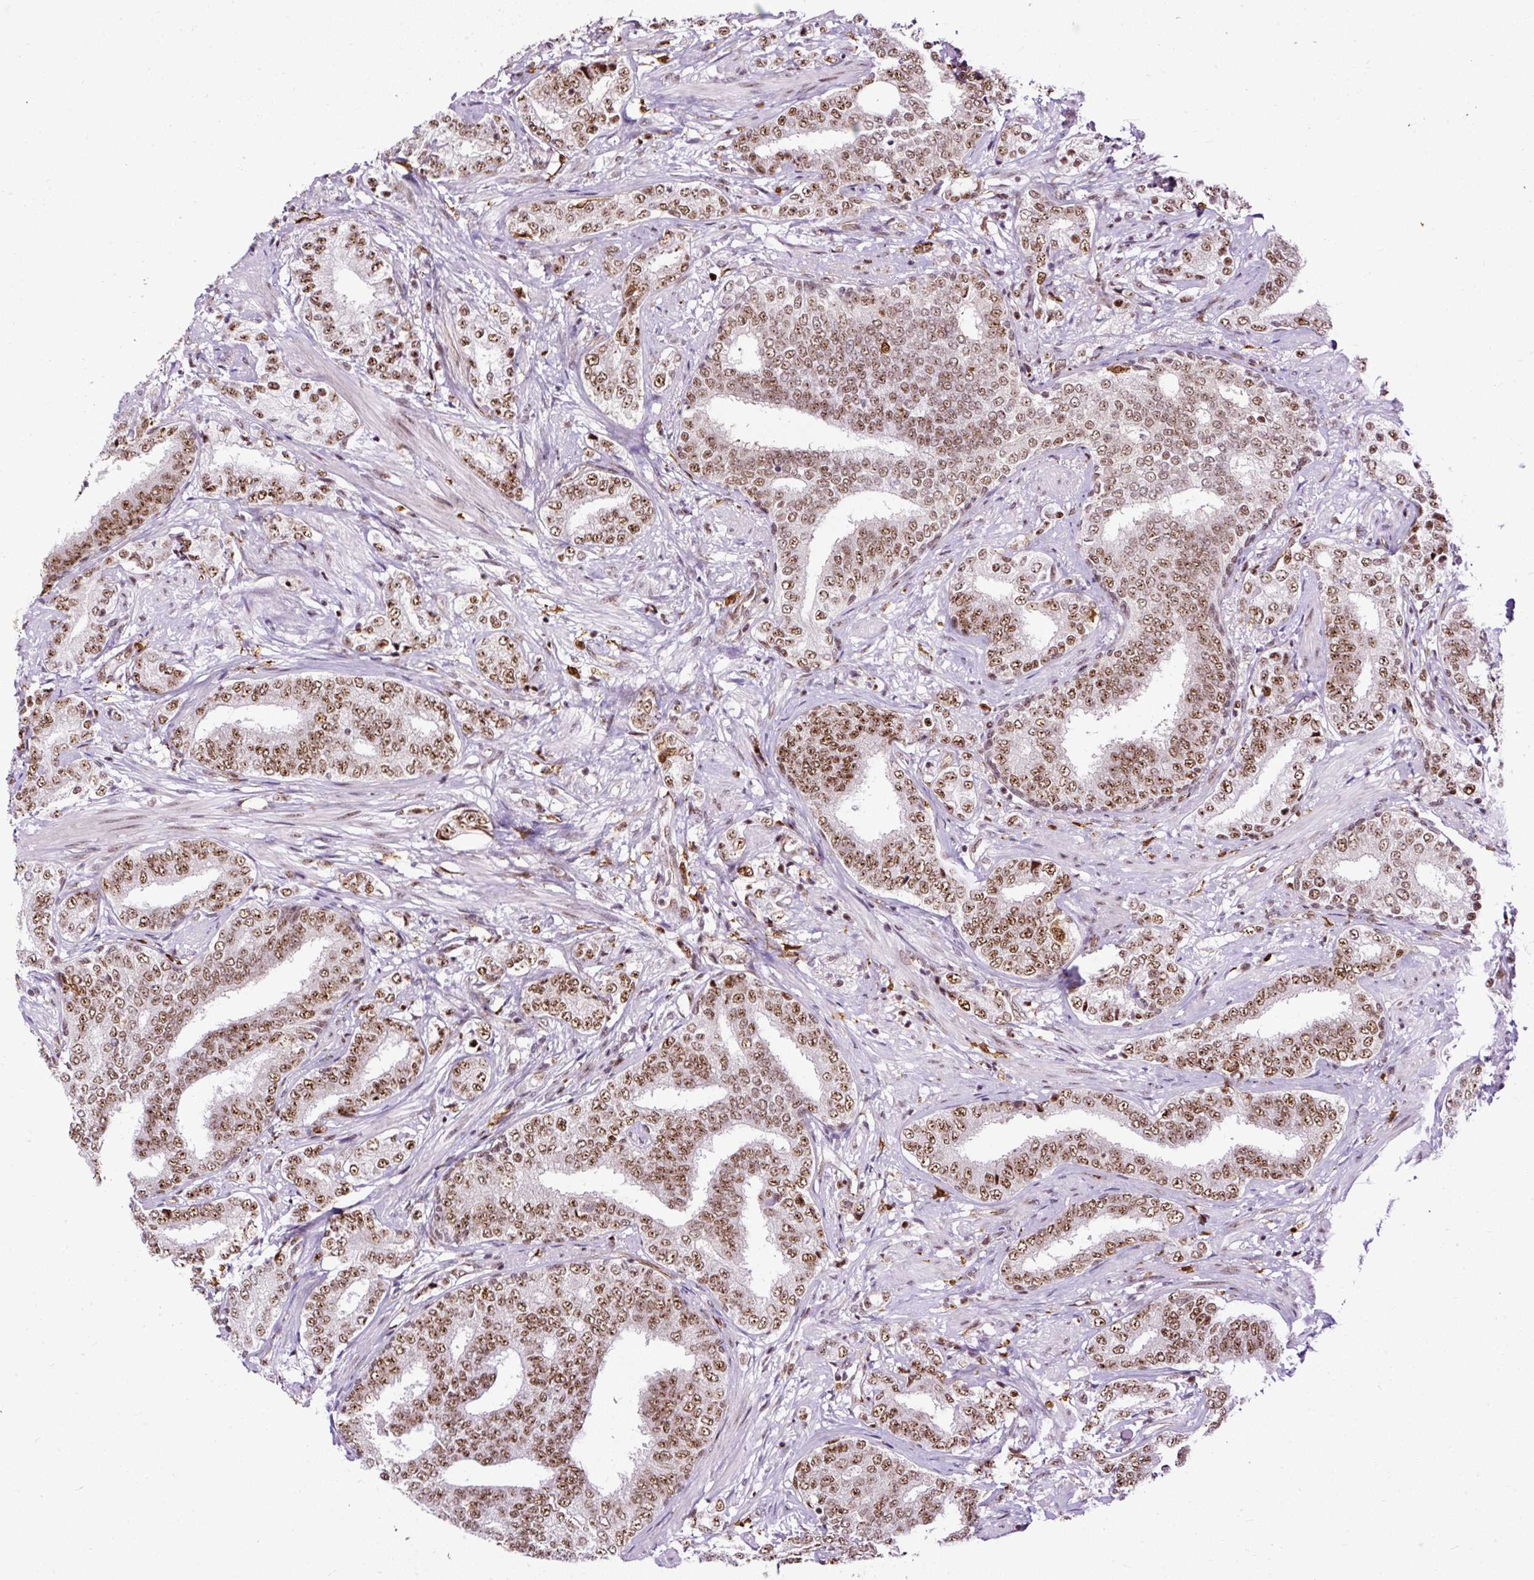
{"staining": {"intensity": "moderate", "quantity": ">75%", "location": "nuclear"}, "tissue": "prostate cancer", "cell_type": "Tumor cells", "image_type": "cancer", "snomed": [{"axis": "morphology", "description": "Adenocarcinoma, High grade"}, {"axis": "topography", "description": "Prostate"}], "caption": "There is medium levels of moderate nuclear staining in tumor cells of prostate cancer (high-grade adenocarcinoma), as demonstrated by immunohistochemical staining (brown color).", "gene": "LUC7L2", "patient": {"sex": "male", "age": 72}}